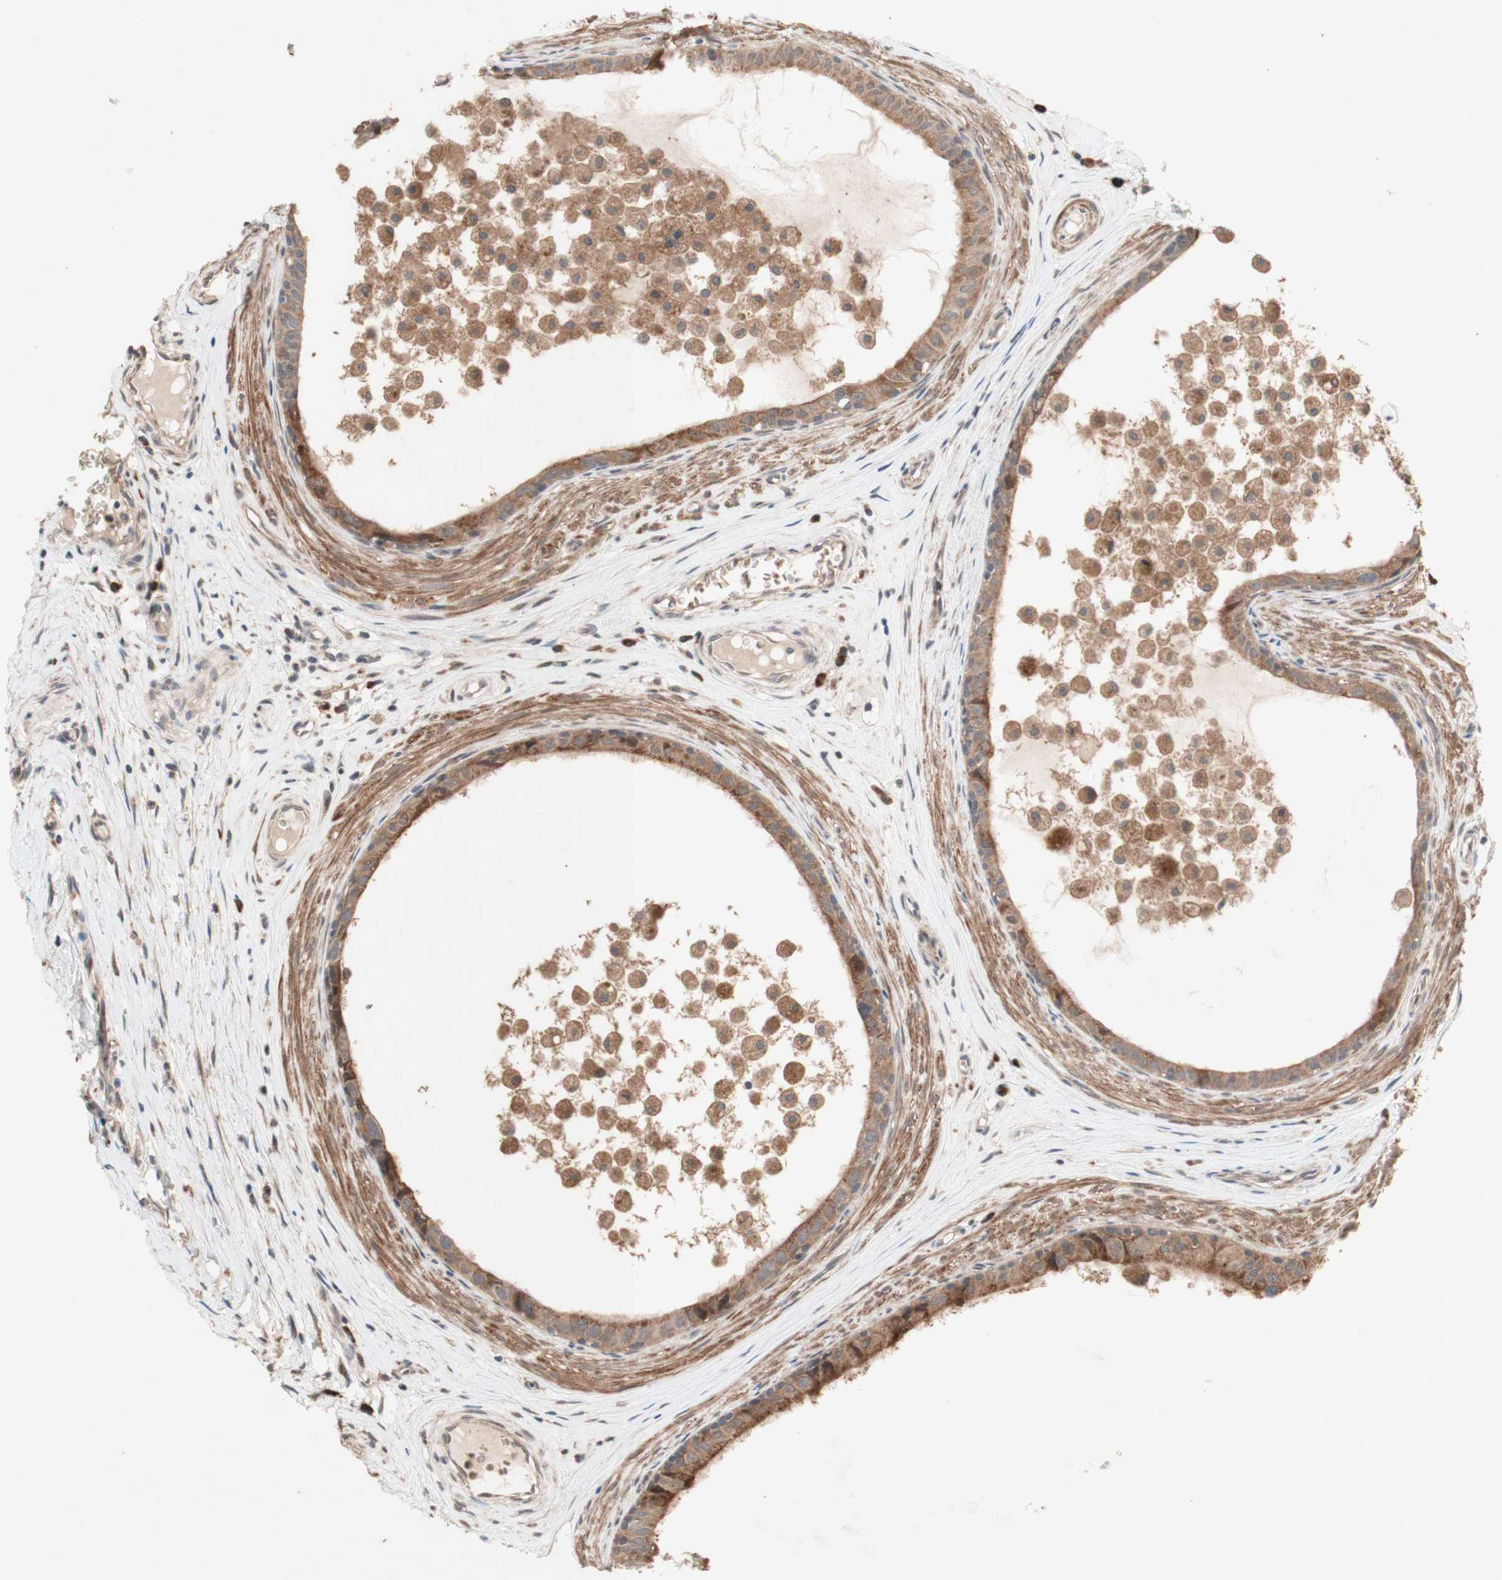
{"staining": {"intensity": "strong", "quantity": ">75%", "location": "cytoplasmic/membranous"}, "tissue": "epididymis", "cell_type": "Glandular cells", "image_type": "normal", "snomed": [{"axis": "morphology", "description": "Normal tissue, NOS"}, {"axis": "morphology", "description": "Inflammation, NOS"}, {"axis": "topography", "description": "Epididymis"}], "caption": "This image demonstrates immunohistochemistry staining of normal epididymis, with high strong cytoplasmic/membranous expression in about >75% of glandular cells.", "gene": "DDOST", "patient": {"sex": "male", "age": 85}}